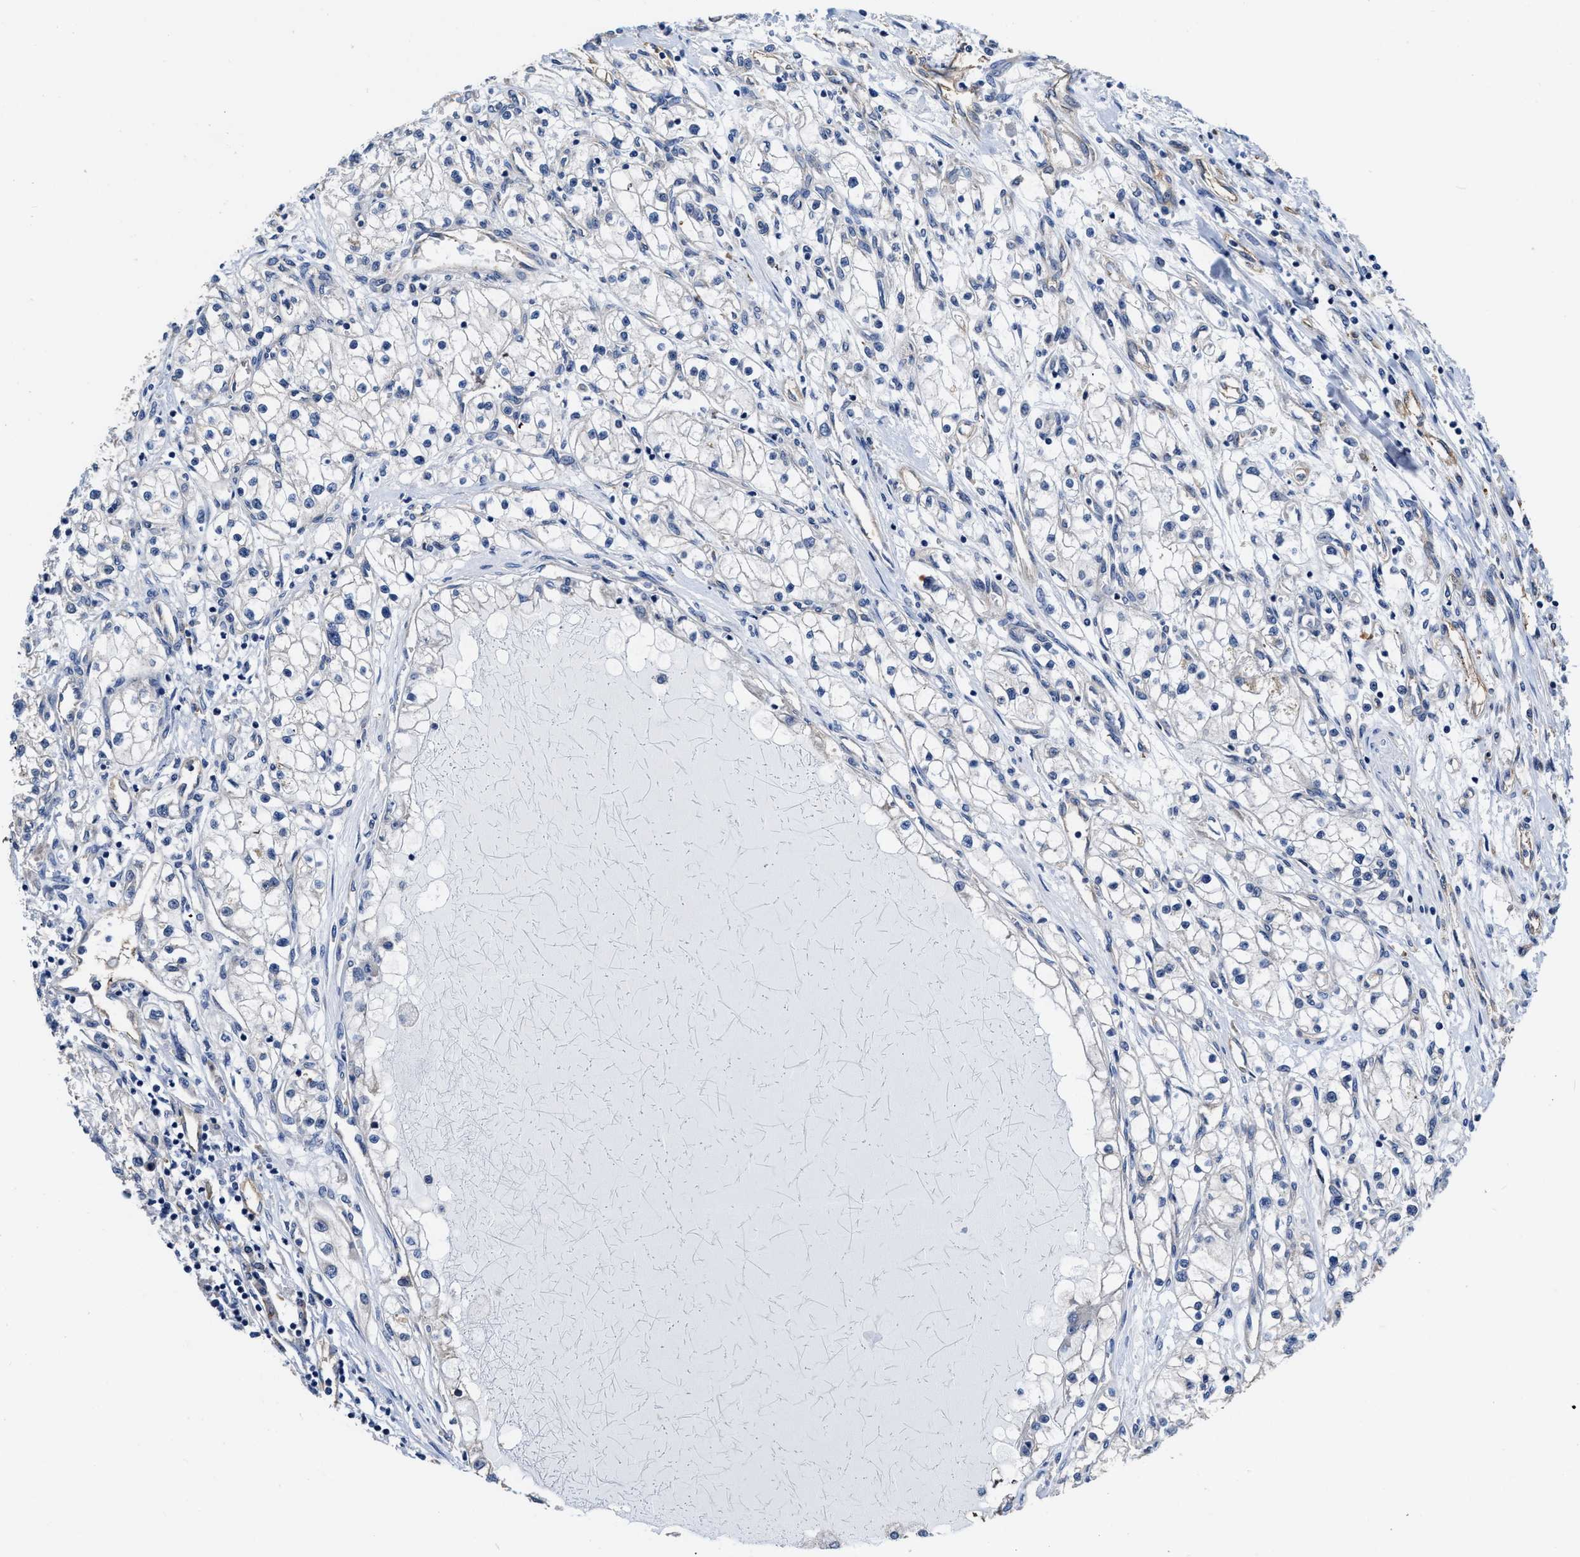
{"staining": {"intensity": "negative", "quantity": "none", "location": "none"}, "tissue": "renal cancer", "cell_type": "Tumor cells", "image_type": "cancer", "snomed": [{"axis": "morphology", "description": "Adenocarcinoma, NOS"}, {"axis": "topography", "description": "Kidney"}], "caption": "The histopathology image demonstrates no staining of tumor cells in adenocarcinoma (renal). Nuclei are stained in blue.", "gene": "C22orf42", "patient": {"sex": "male", "age": 68}}